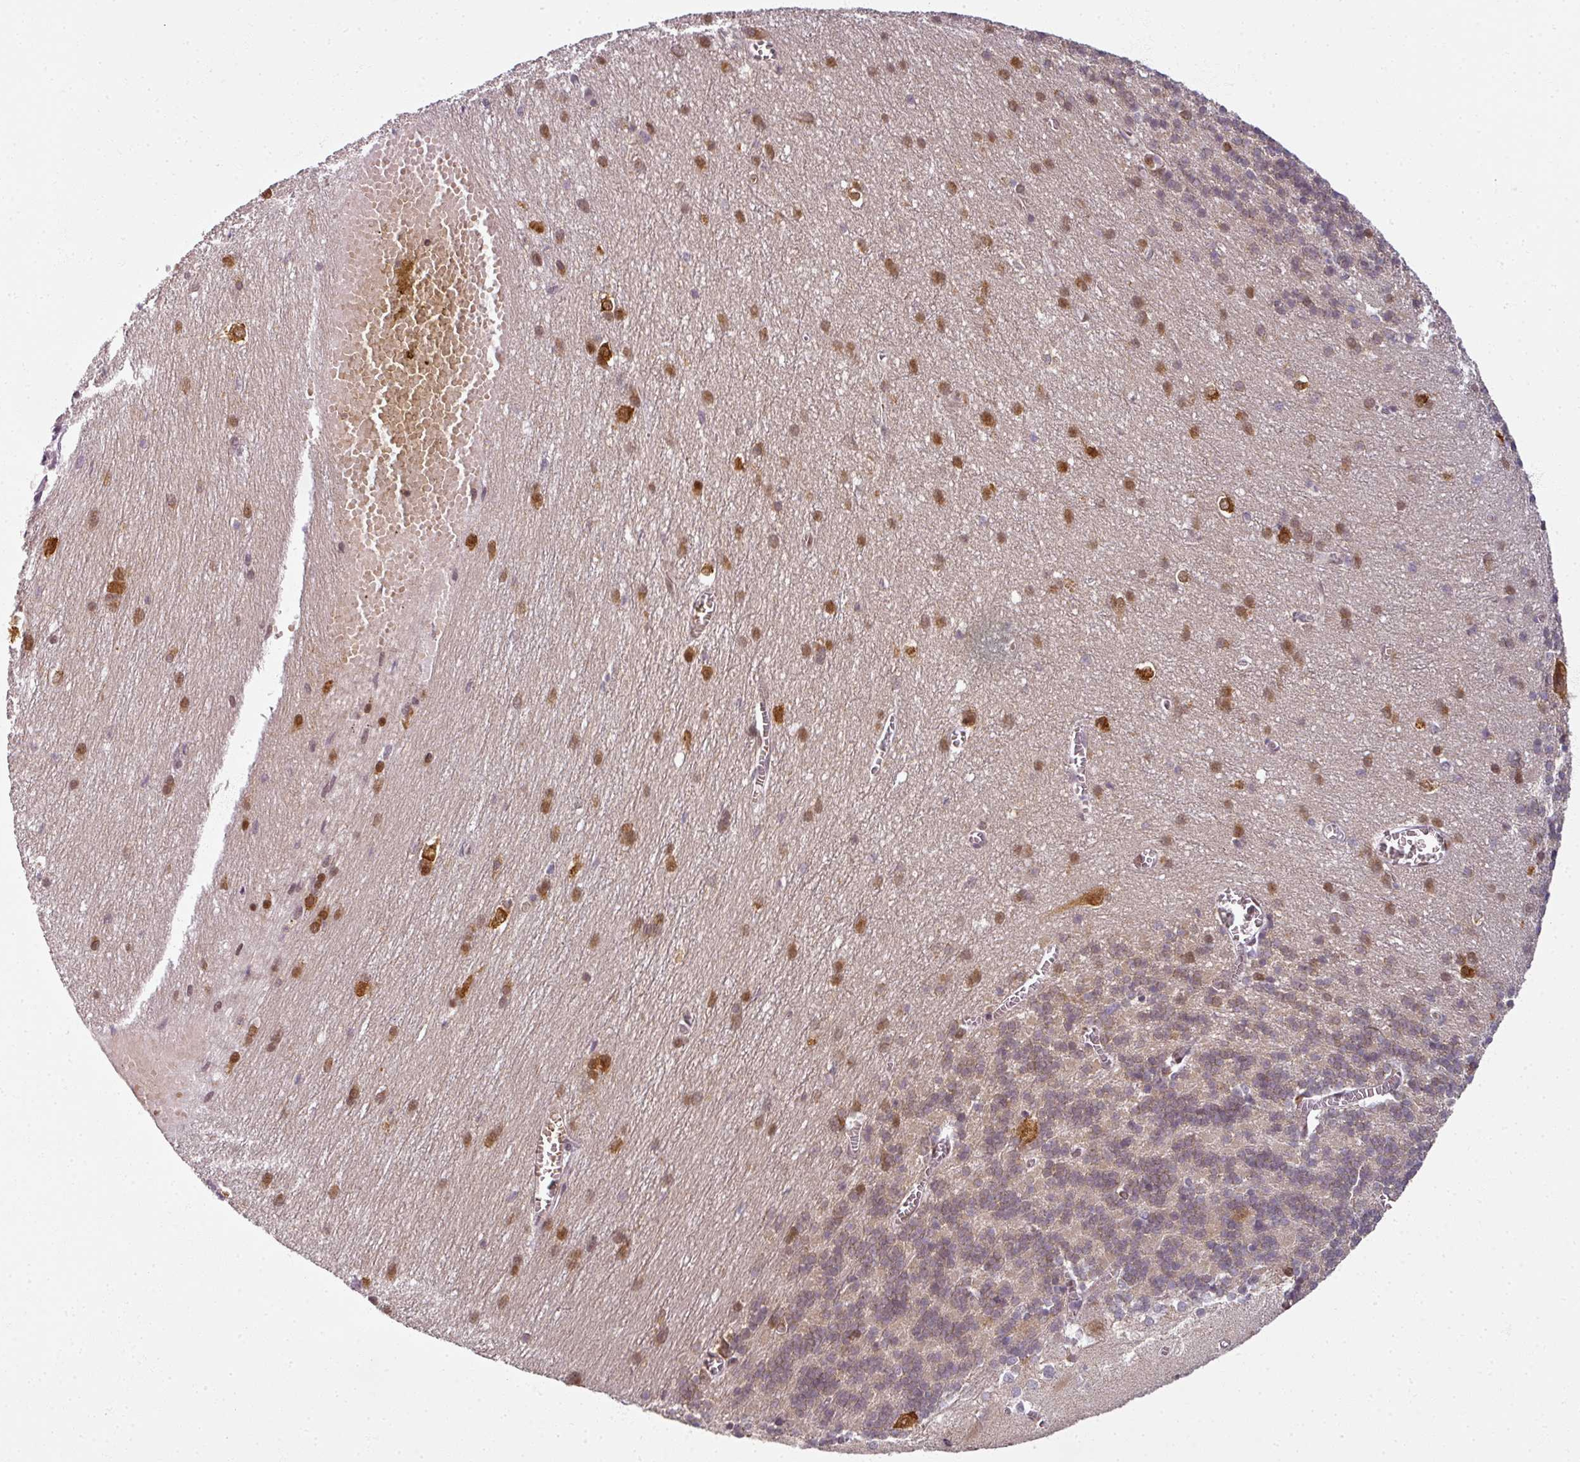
{"staining": {"intensity": "weak", "quantity": "<25%", "location": "cytoplasmic/membranous"}, "tissue": "cerebellum", "cell_type": "Cells in granular layer", "image_type": "normal", "snomed": [{"axis": "morphology", "description": "Normal tissue, NOS"}, {"axis": "topography", "description": "Cerebellum"}], "caption": "The image displays no significant positivity in cells in granular layer of cerebellum. (DAB (3,3'-diaminobenzidine) IHC visualized using brightfield microscopy, high magnification).", "gene": "AGPAT4", "patient": {"sex": "male", "age": 37}}